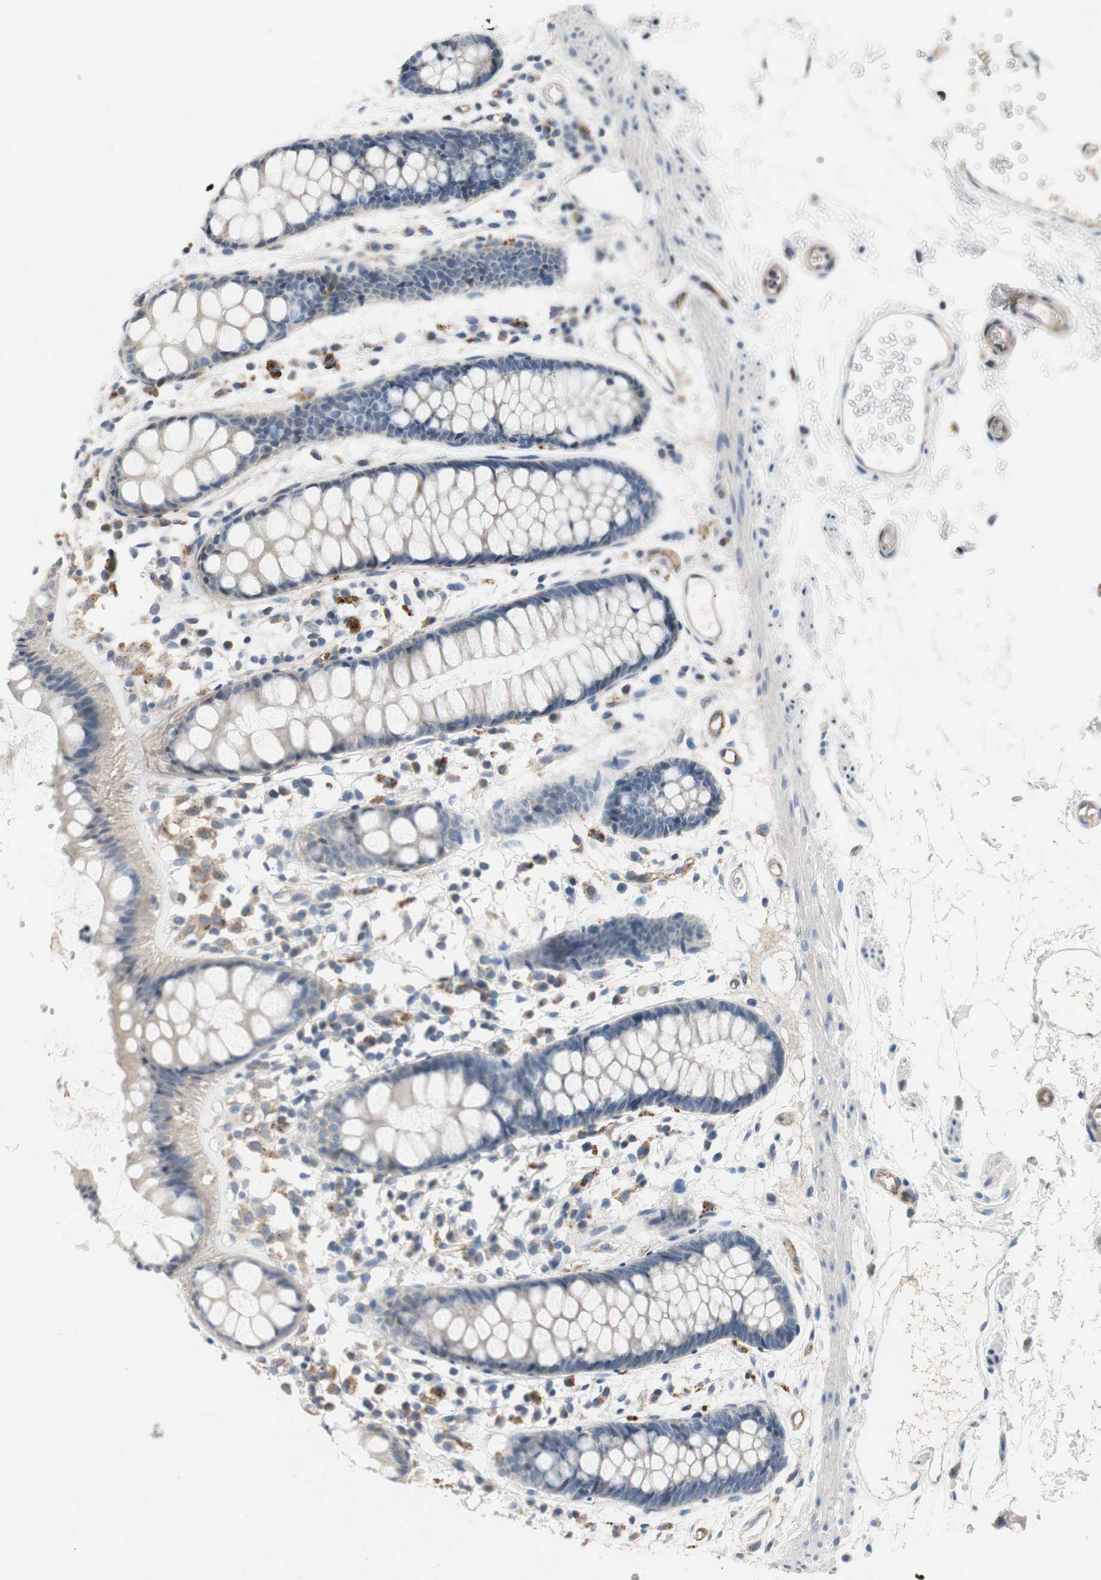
{"staining": {"intensity": "negative", "quantity": "none", "location": "none"}, "tissue": "rectum", "cell_type": "Glandular cells", "image_type": "normal", "snomed": [{"axis": "morphology", "description": "Normal tissue, NOS"}, {"axis": "topography", "description": "Rectum"}], "caption": "High power microscopy micrograph of an immunohistochemistry (IHC) histopathology image of benign rectum, revealing no significant positivity in glandular cells.", "gene": "ALPL", "patient": {"sex": "female", "age": 66}}